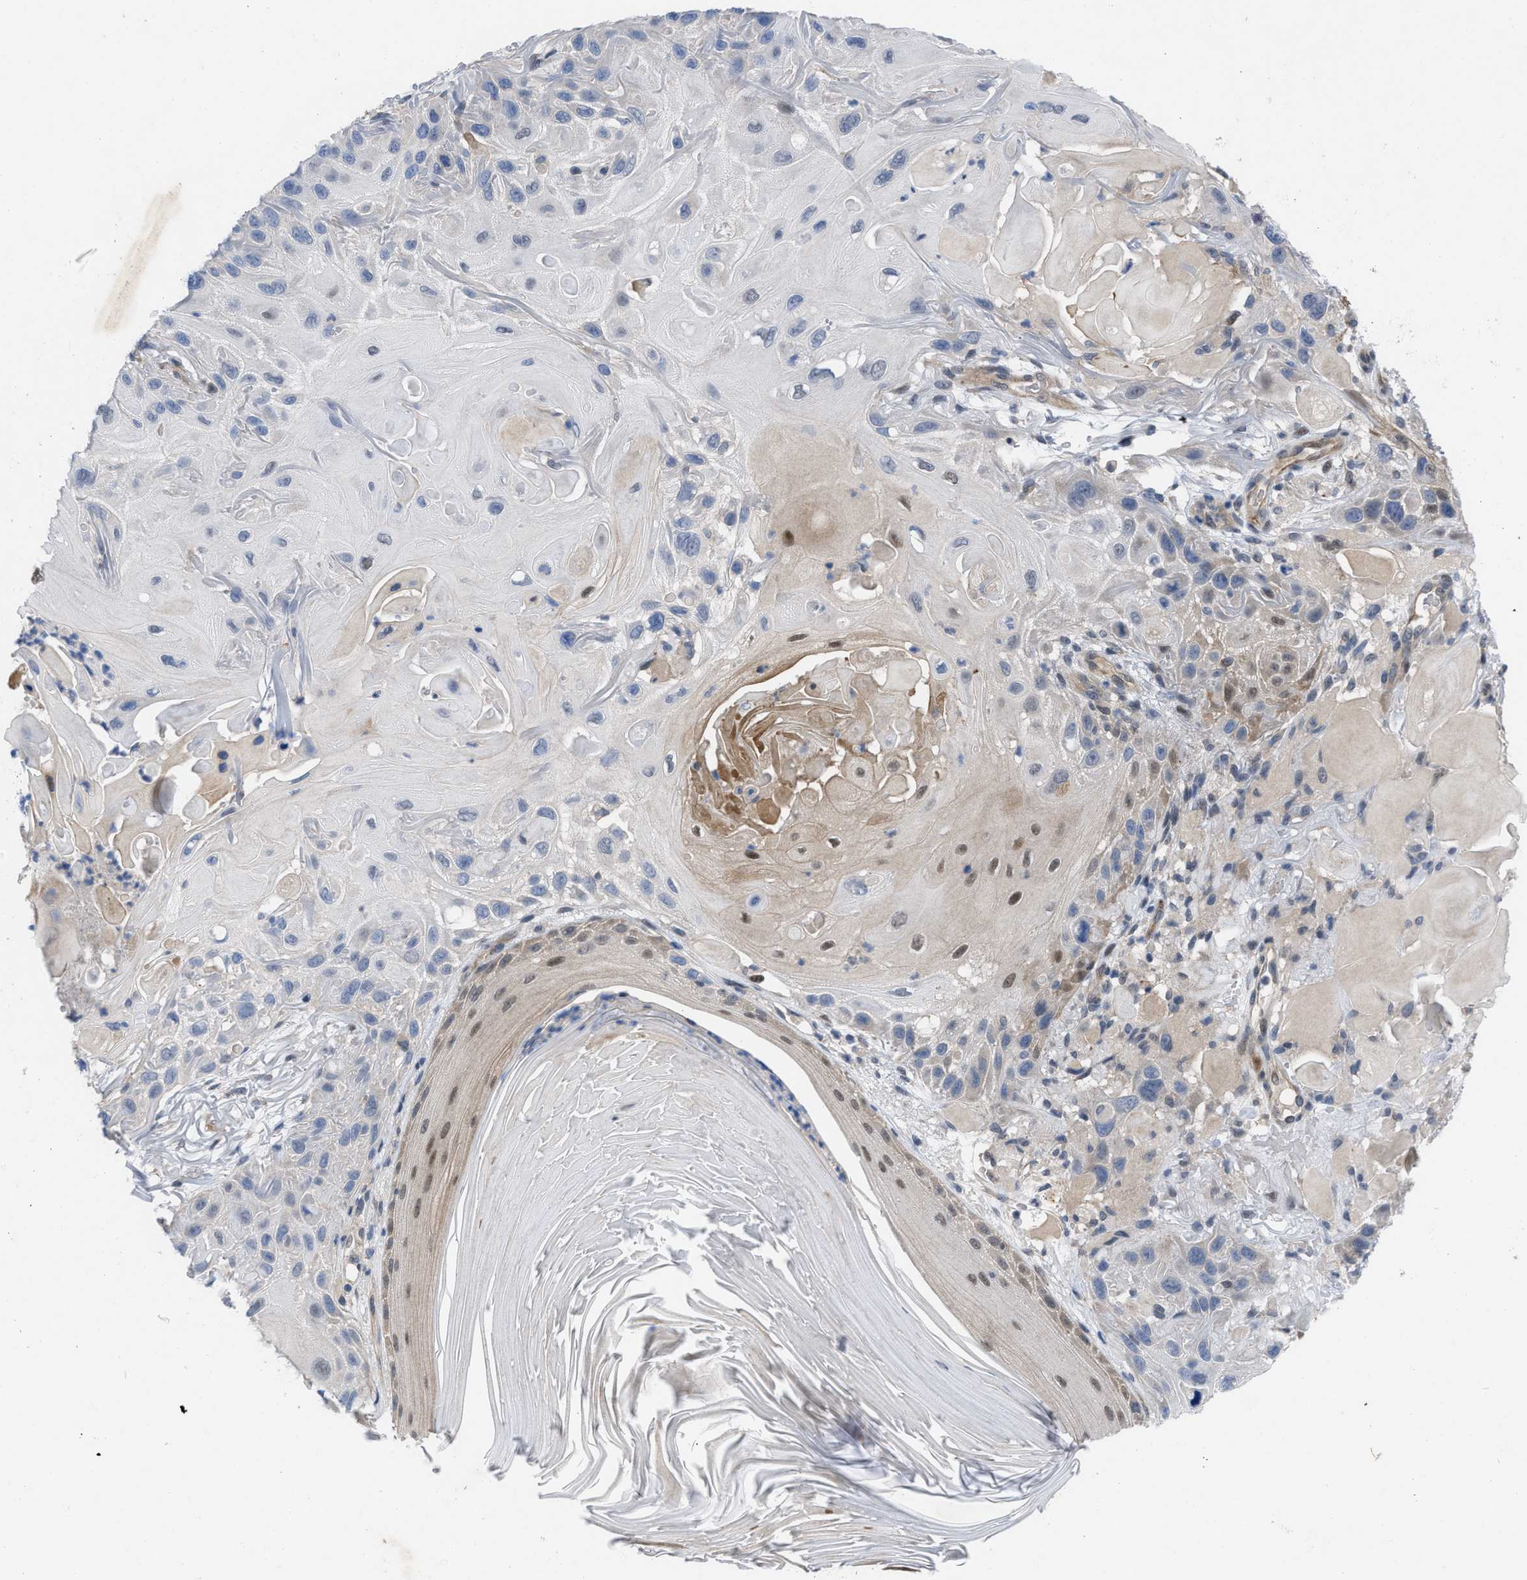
{"staining": {"intensity": "weak", "quantity": "<25%", "location": "cytoplasmic/membranous"}, "tissue": "skin cancer", "cell_type": "Tumor cells", "image_type": "cancer", "snomed": [{"axis": "morphology", "description": "Squamous cell carcinoma, NOS"}, {"axis": "topography", "description": "Skin"}], "caption": "An immunohistochemistry (IHC) histopathology image of skin squamous cell carcinoma is shown. There is no staining in tumor cells of skin squamous cell carcinoma.", "gene": "IL17RE", "patient": {"sex": "female", "age": 77}}